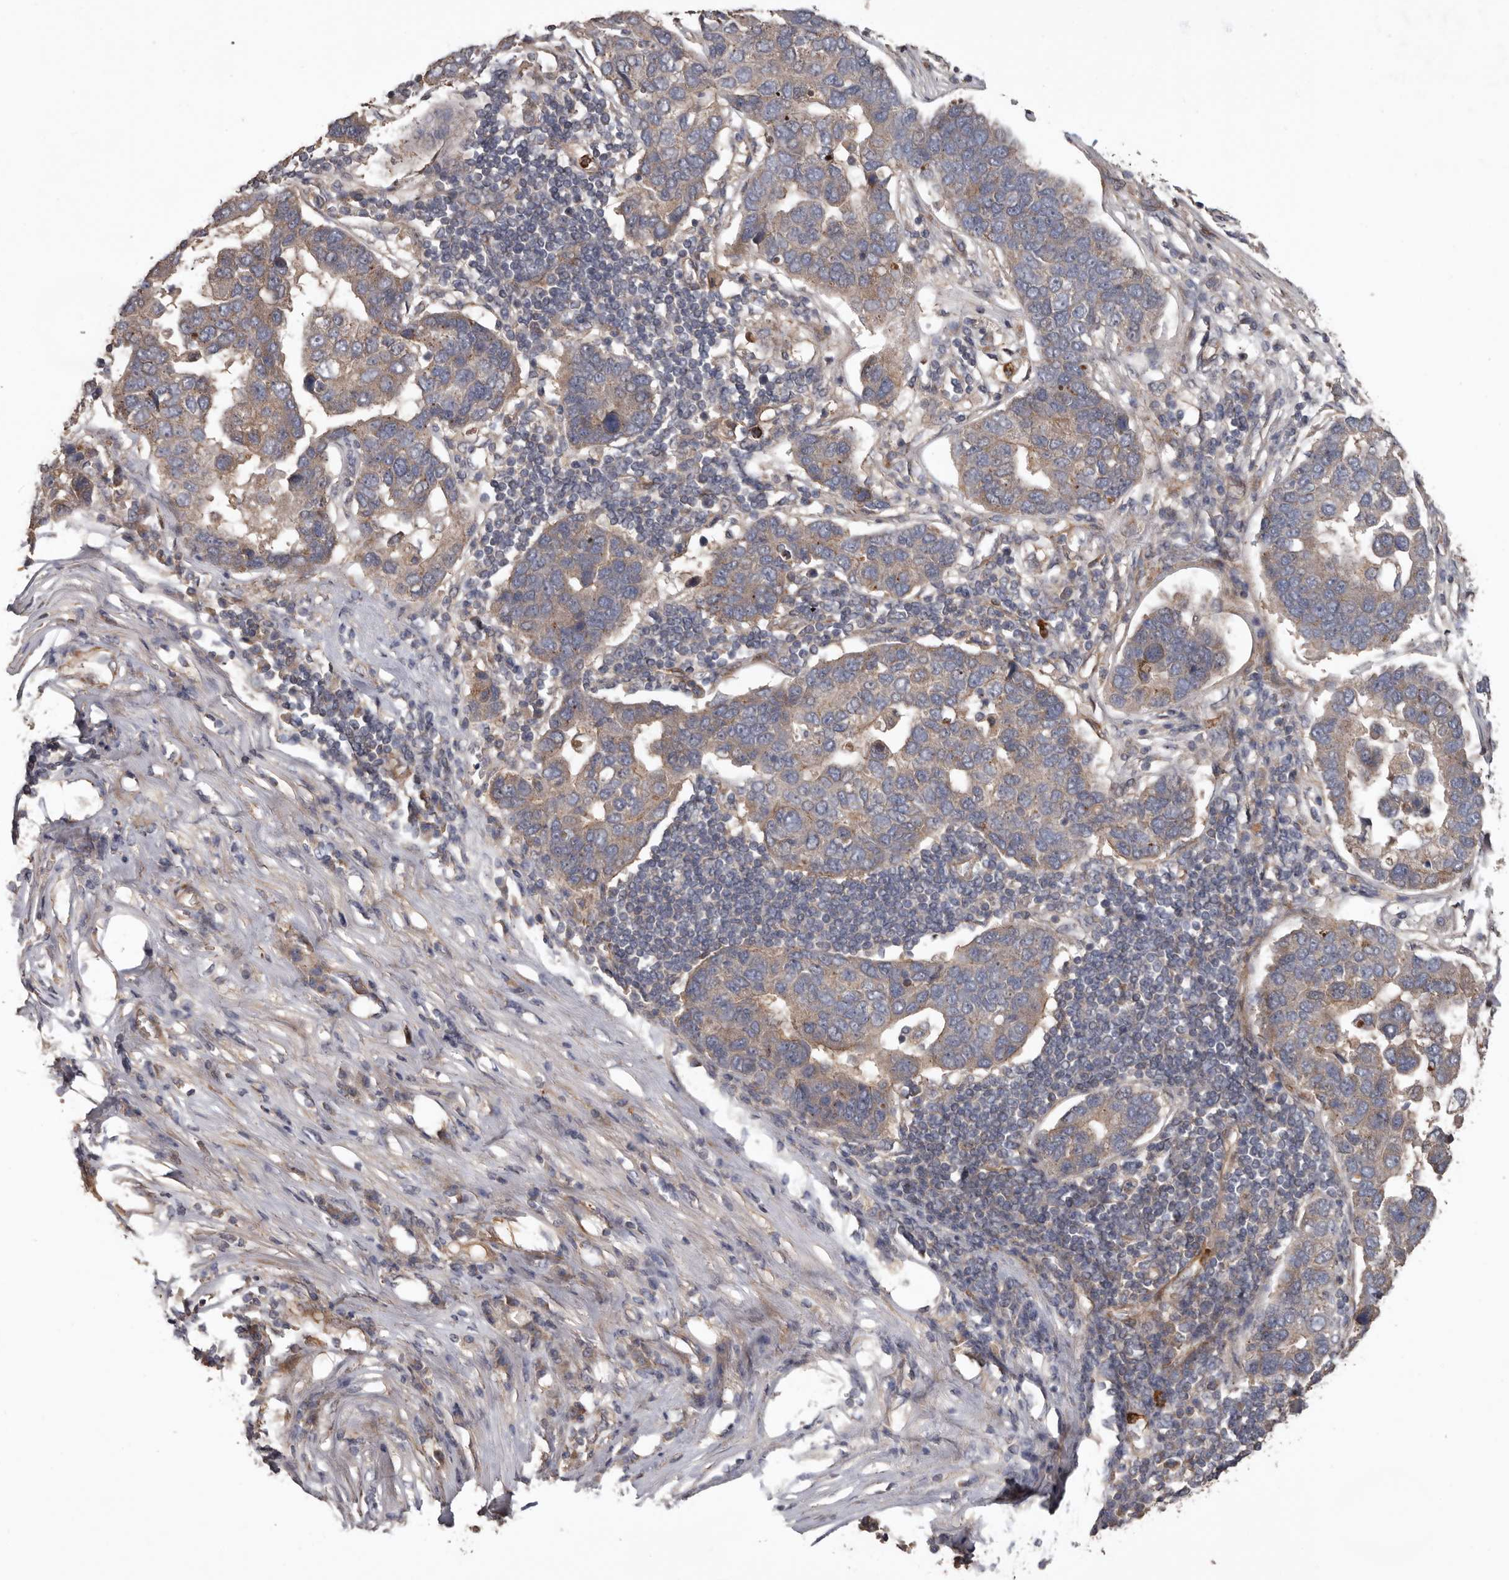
{"staining": {"intensity": "weak", "quantity": ">75%", "location": "cytoplasmic/membranous"}, "tissue": "pancreatic cancer", "cell_type": "Tumor cells", "image_type": "cancer", "snomed": [{"axis": "morphology", "description": "Adenocarcinoma, NOS"}, {"axis": "topography", "description": "Pancreas"}], "caption": "About >75% of tumor cells in pancreatic cancer (adenocarcinoma) show weak cytoplasmic/membranous protein positivity as visualized by brown immunohistochemical staining.", "gene": "ARHGEF5", "patient": {"sex": "female", "age": 61}}